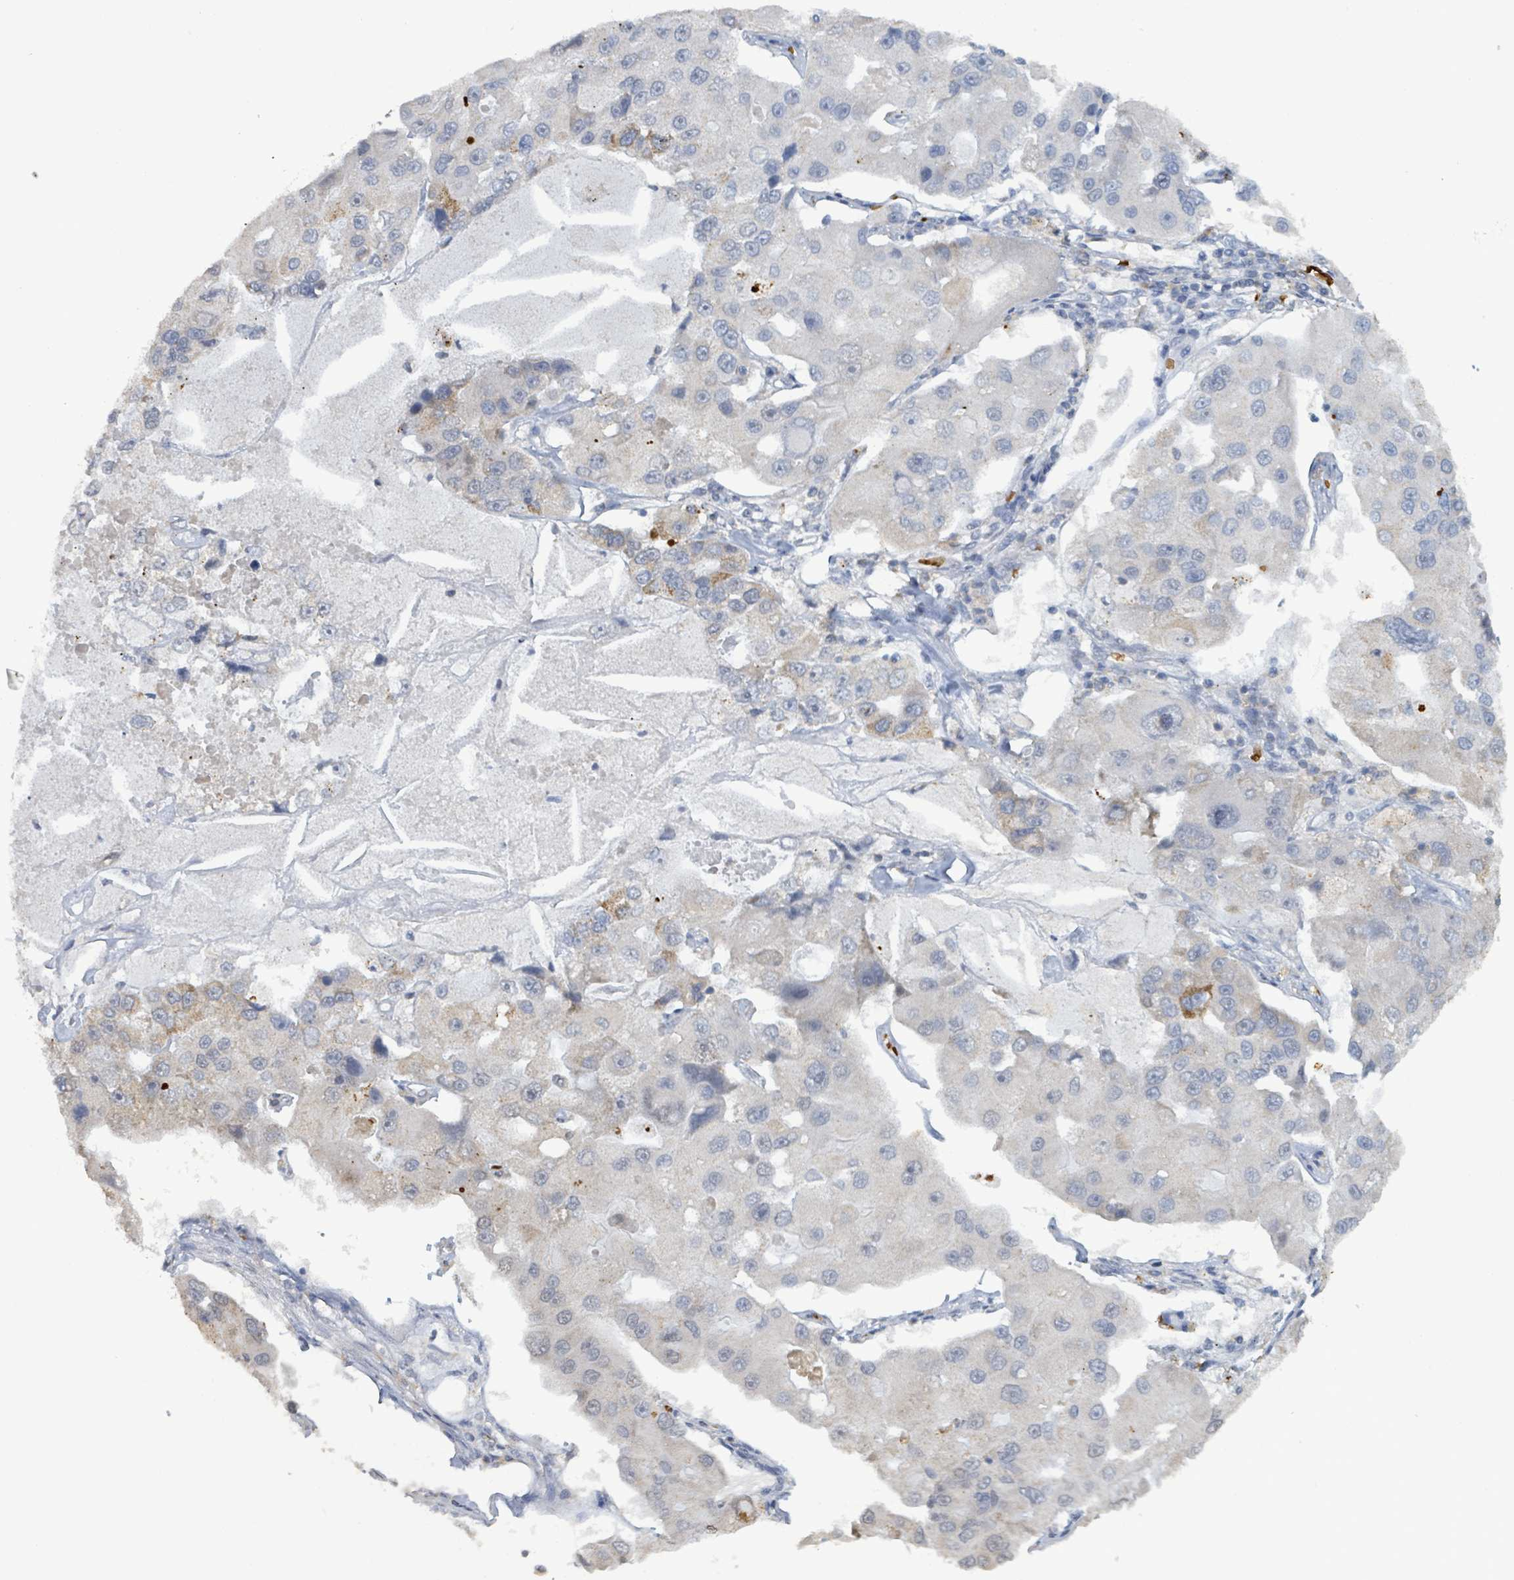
{"staining": {"intensity": "weak", "quantity": "25%-75%", "location": "cytoplasmic/membranous"}, "tissue": "lung cancer", "cell_type": "Tumor cells", "image_type": "cancer", "snomed": [{"axis": "morphology", "description": "Adenocarcinoma, NOS"}, {"axis": "topography", "description": "Lung"}], "caption": "A high-resolution histopathology image shows IHC staining of adenocarcinoma (lung), which demonstrates weak cytoplasmic/membranous positivity in about 25%-75% of tumor cells.", "gene": "SEBOX", "patient": {"sex": "female", "age": 54}}